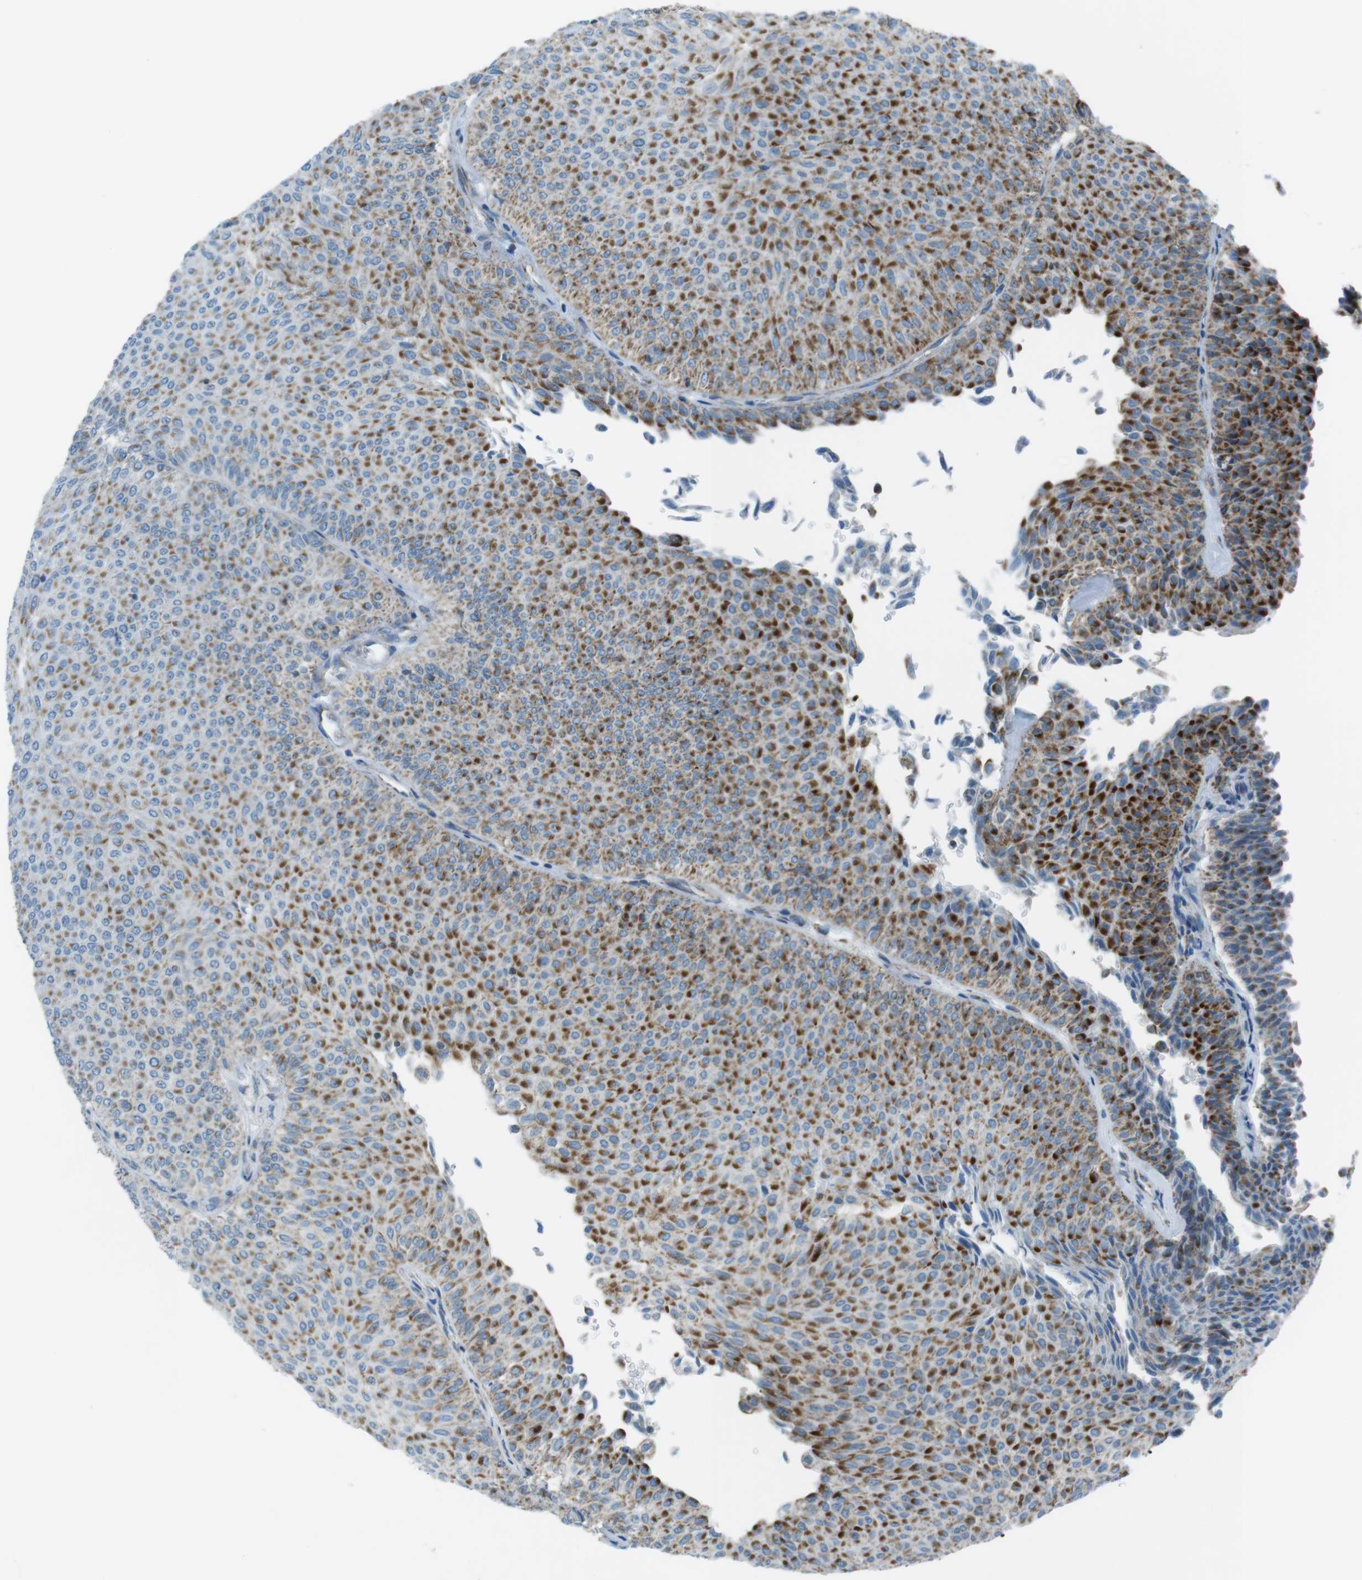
{"staining": {"intensity": "strong", "quantity": "25%-75%", "location": "cytoplasmic/membranous"}, "tissue": "urothelial cancer", "cell_type": "Tumor cells", "image_type": "cancer", "snomed": [{"axis": "morphology", "description": "Urothelial carcinoma, Low grade"}, {"axis": "topography", "description": "Urinary bladder"}], "caption": "Protein analysis of urothelial cancer tissue exhibits strong cytoplasmic/membranous positivity in approximately 25%-75% of tumor cells. (brown staining indicates protein expression, while blue staining denotes nuclei).", "gene": "DNAJA3", "patient": {"sex": "male", "age": 78}}